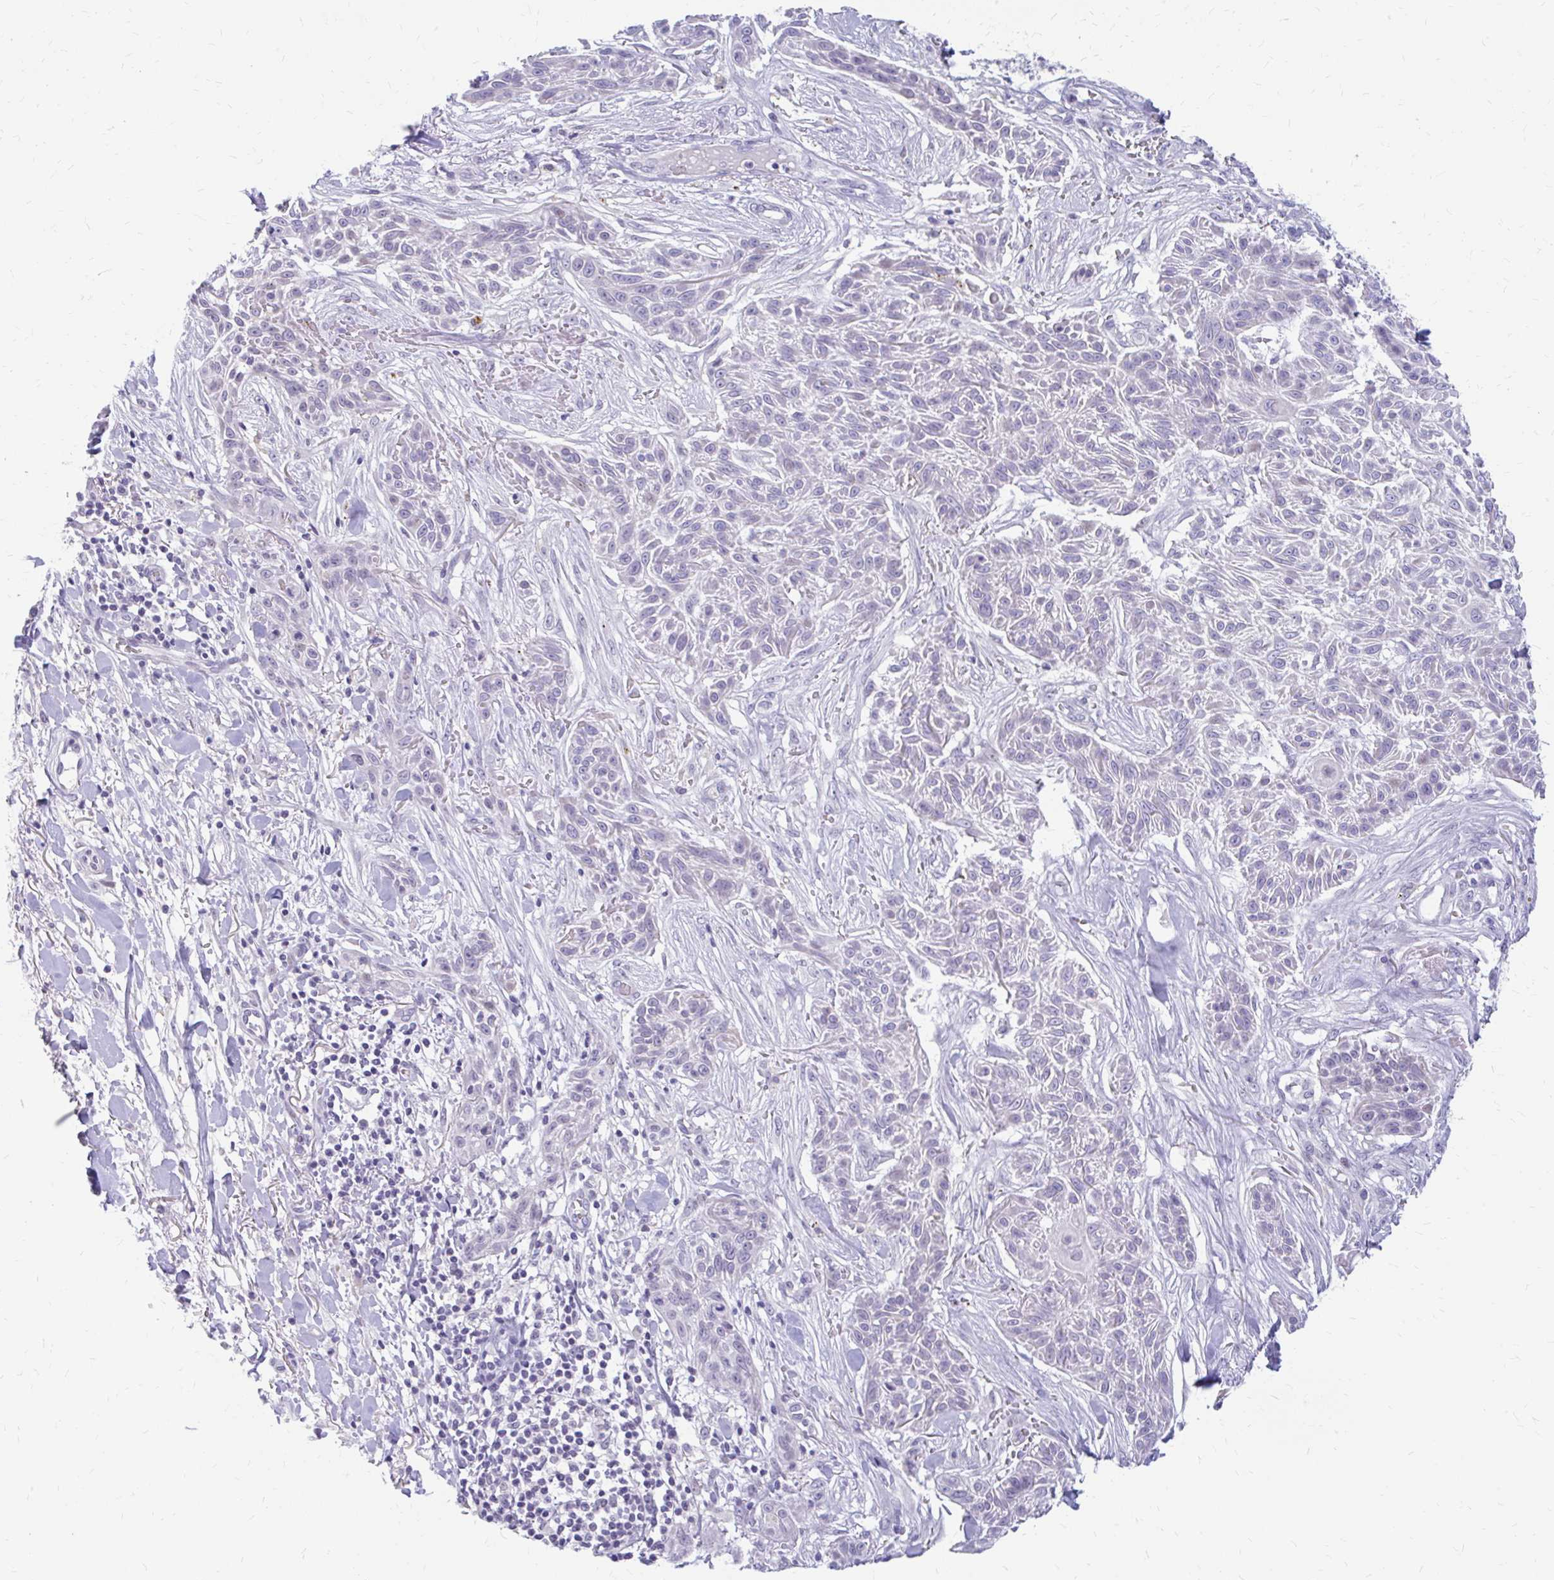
{"staining": {"intensity": "negative", "quantity": "none", "location": "none"}, "tissue": "skin cancer", "cell_type": "Tumor cells", "image_type": "cancer", "snomed": [{"axis": "morphology", "description": "Squamous cell carcinoma, NOS"}, {"axis": "topography", "description": "Skin"}], "caption": "DAB immunohistochemical staining of squamous cell carcinoma (skin) displays no significant staining in tumor cells.", "gene": "RGS16", "patient": {"sex": "male", "age": 86}}